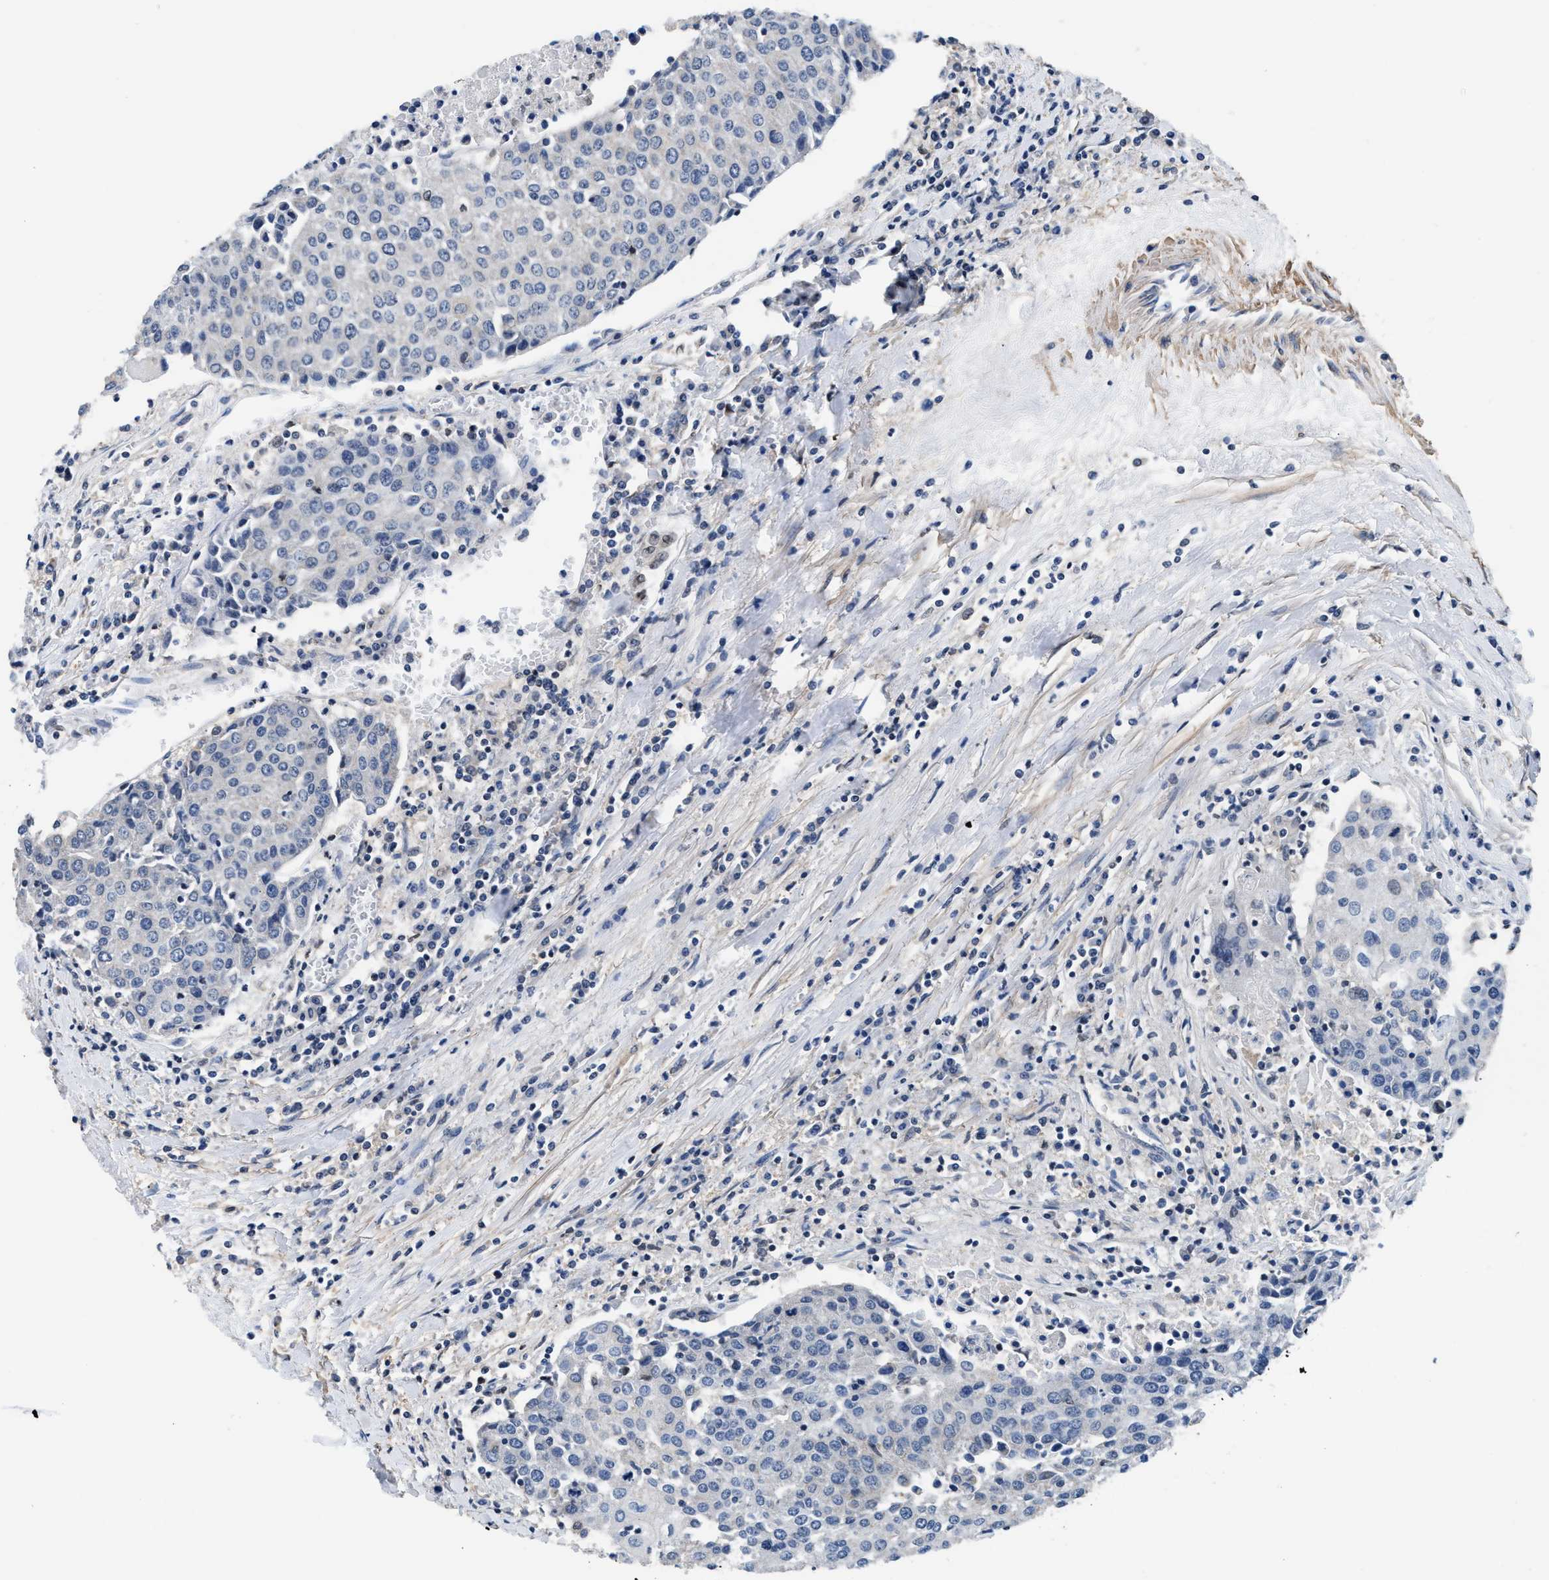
{"staining": {"intensity": "negative", "quantity": "none", "location": "none"}, "tissue": "urothelial cancer", "cell_type": "Tumor cells", "image_type": "cancer", "snomed": [{"axis": "morphology", "description": "Urothelial carcinoma, High grade"}, {"axis": "topography", "description": "Urinary bladder"}], "caption": "A photomicrograph of human urothelial carcinoma (high-grade) is negative for staining in tumor cells. Brightfield microscopy of IHC stained with DAB (brown) and hematoxylin (blue), captured at high magnification.", "gene": "MYH3", "patient": {"sex": "female", "age": 85}}